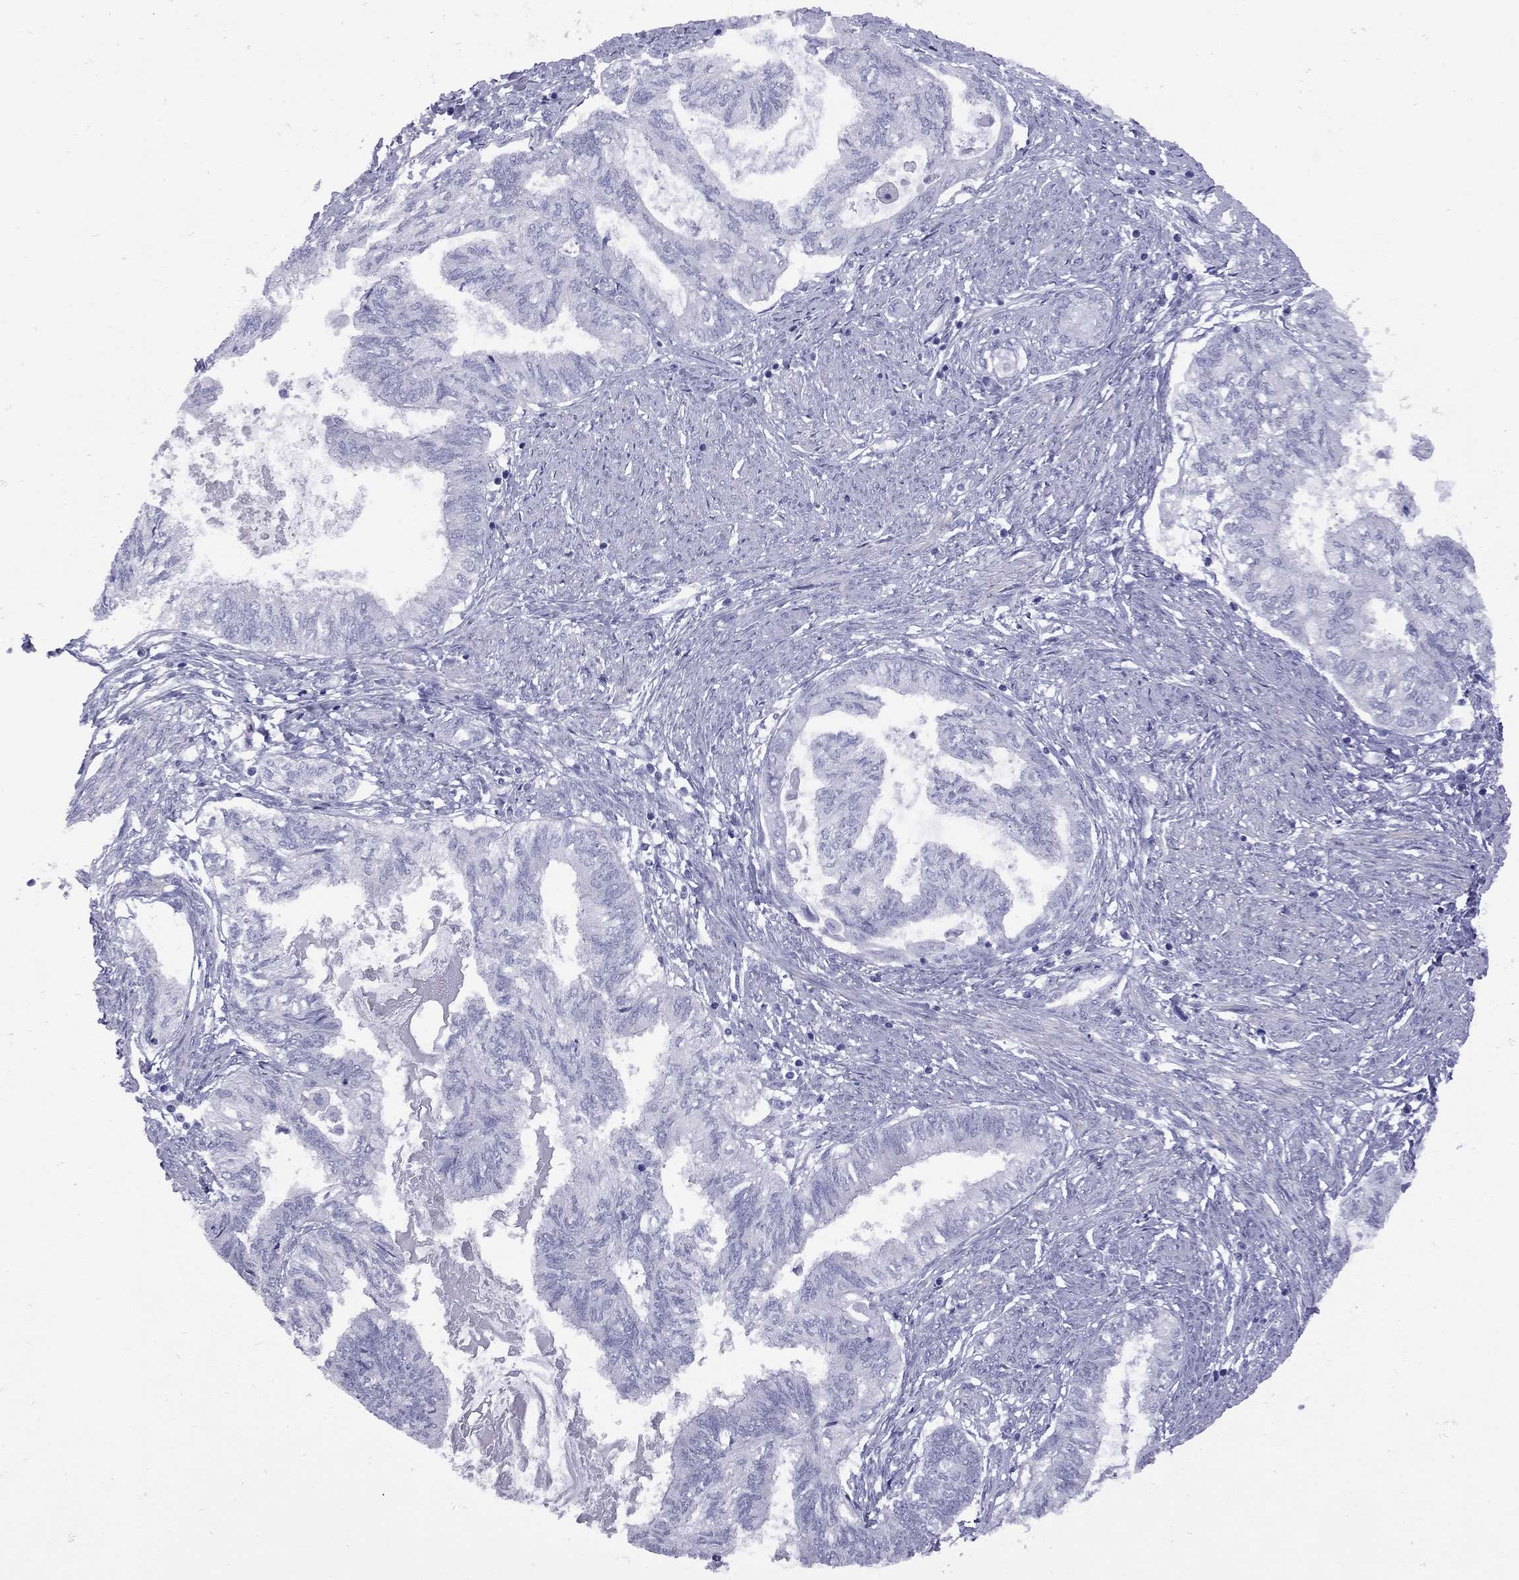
{"staining": {"intensity": "negative", "quantity": "none", "location": "none"}, "tissue": "endometrial cancer", "cell_type": "Tumor cells", "image_type": "cancer", "snomed": [{"axis": "morphology", "description": "Adenocarcinoma, NOS"}, {"axis": "topography", "description": "Endometrium"}], "caption": "Image shows no protein positivity in tumor cells of endometrial cancer (adenocarcinoma) tissue.", "gene": "EPPIN", "patient": {"sex": "female", "age": 86}}